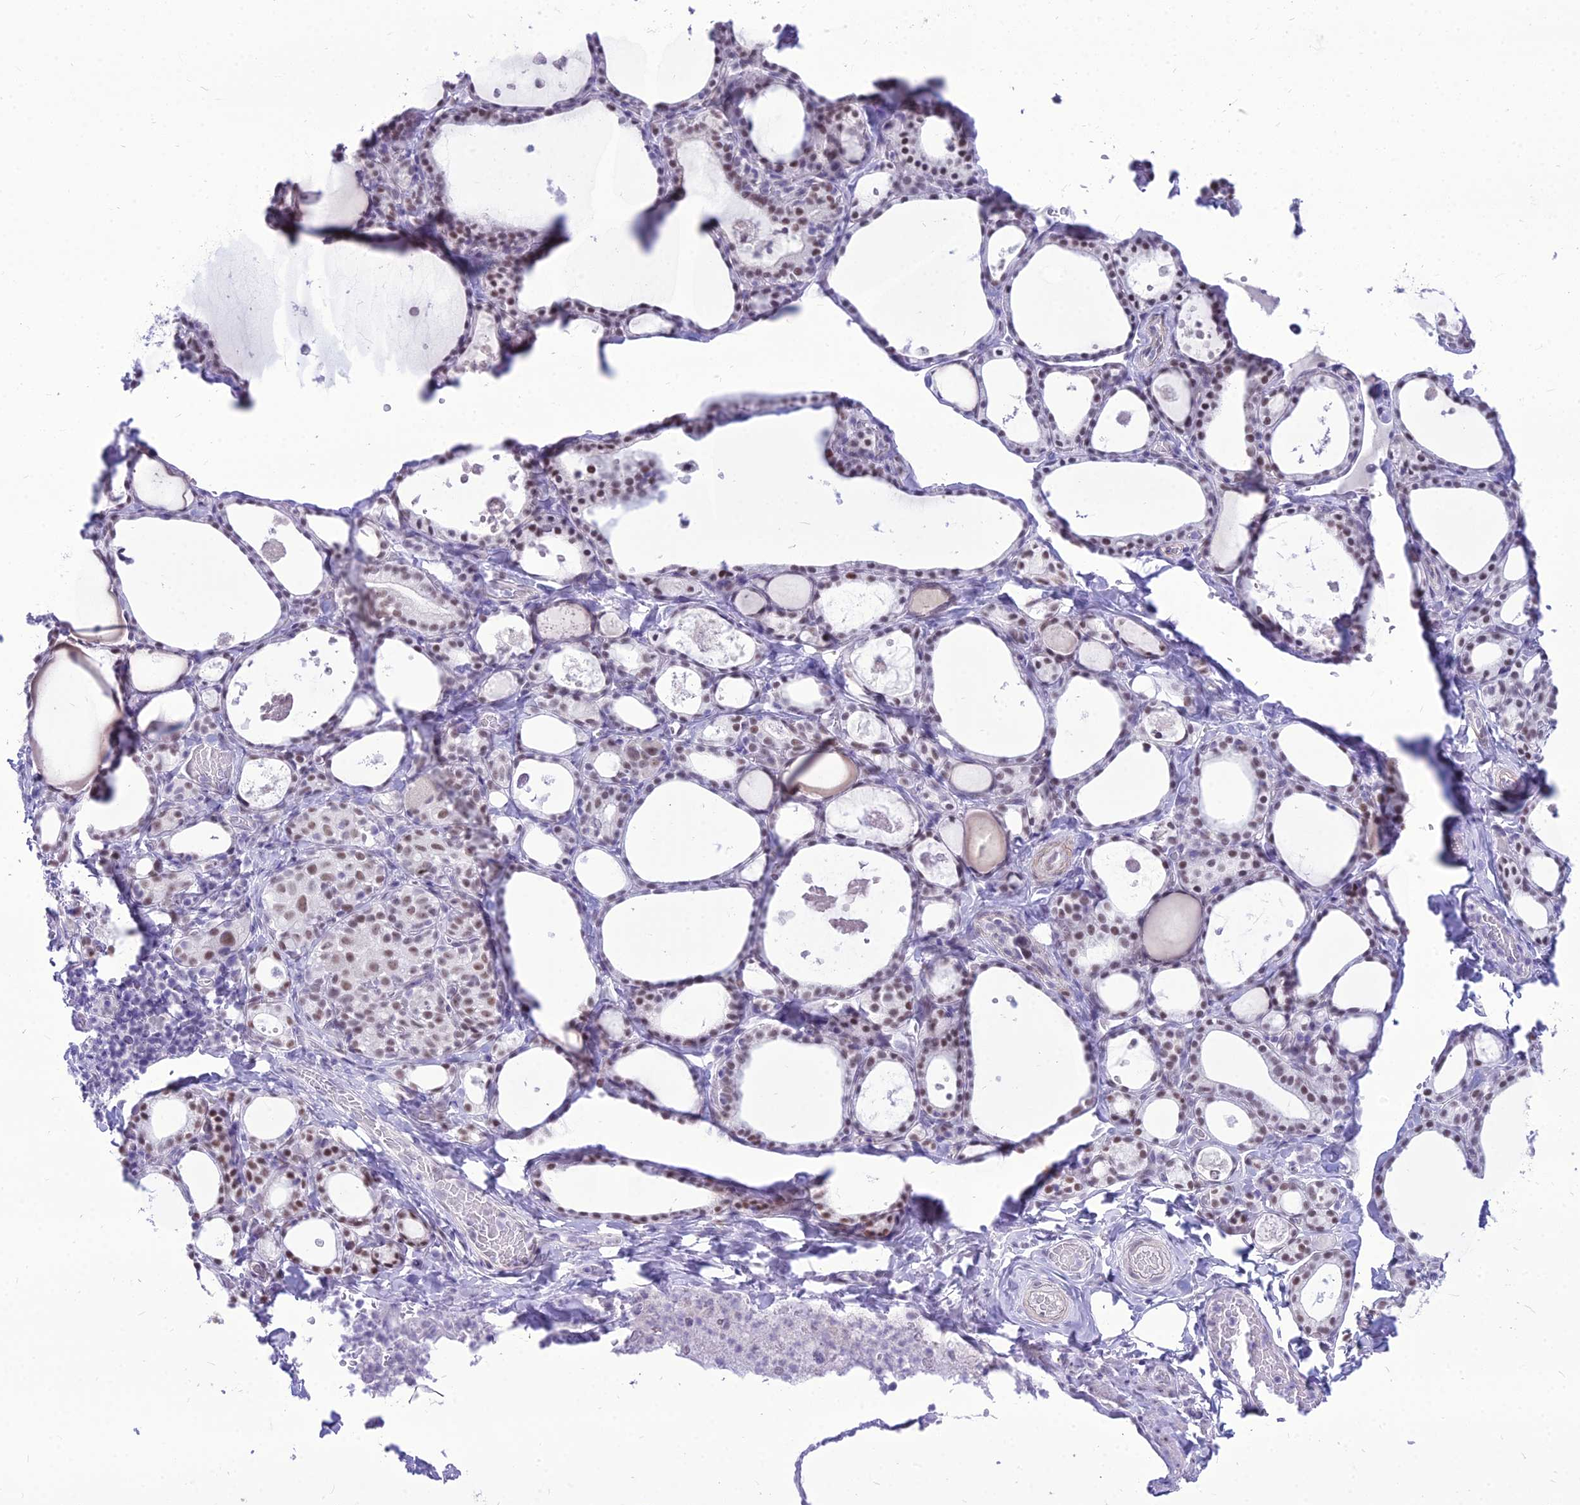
{"staining": {"intensity": "moderate", "quantity": "<25%", "location": "nuclear"}, "tissue": "thyroid gland", "cell_type": "Glandular cells", "image_type": "normal", "snomed": [{"axis": "morphology", "description": "Normal tissue, NOS"}, {"axis": "topography", "description": "Thyroid gland"}], "caption": "A high-resolution image shows IHC staining of normal thyroid gland, which exhibits moderate nuclear staining in approximately <25% of glandular cells.", "gene": "DHX40", "patient": {"sex": "male", "age": 56}}